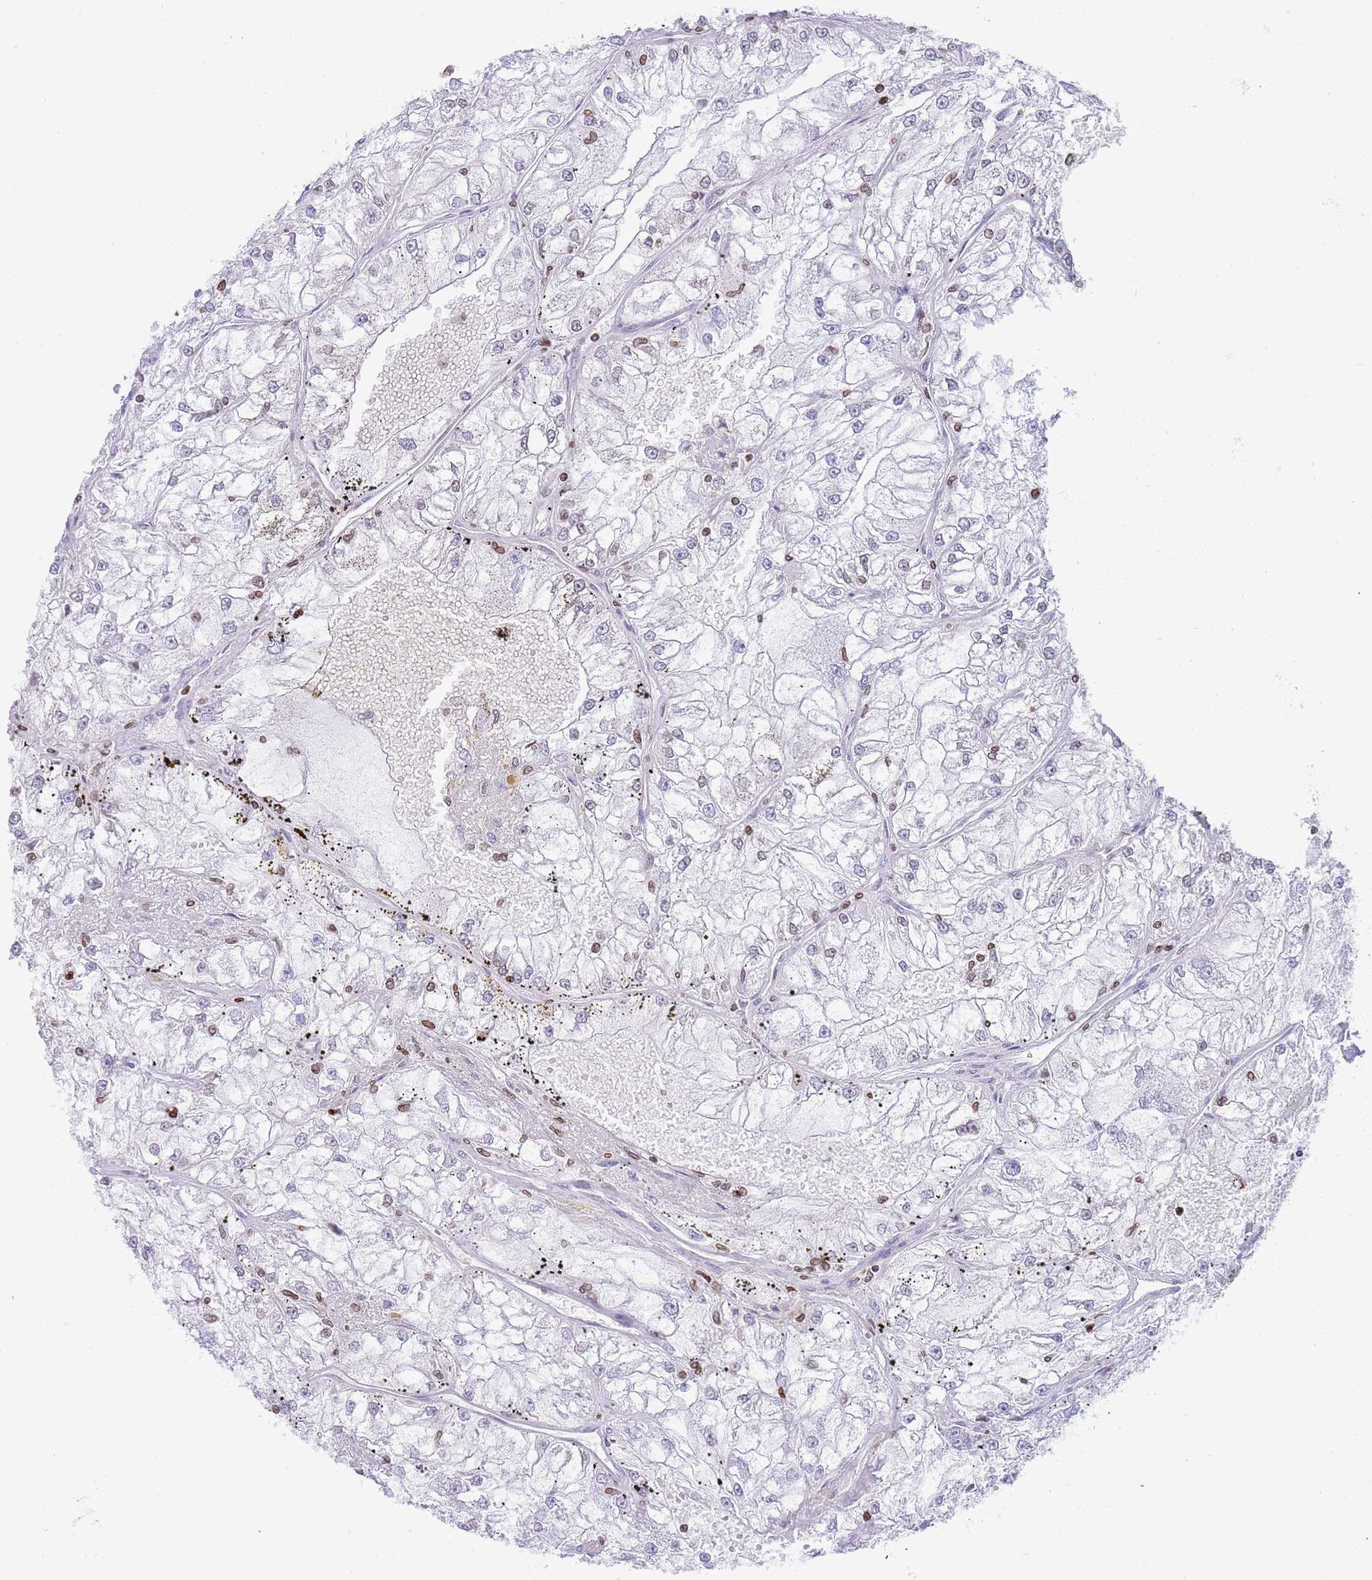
{"staining": {"intensity": "negative", "quantity": "none", "location": "none"}, "tissue": "renal cancer", "cell_type": "Tumor cells", "image_type": "cancer", "snomed": [{"axis": "morphology", "description": "Adenocarcinoma, NOS"}, {"axis": "topography", "description": "Kidney"}], "caption": "High power microscopy photomicrograph of an immunohistochemistry (IHC) photomicrograph of renal adenocarcinoma, revealing no significant expression in tumor cells.", "gene": "LBR", "patient": {"sex": "female", "age": 72}}